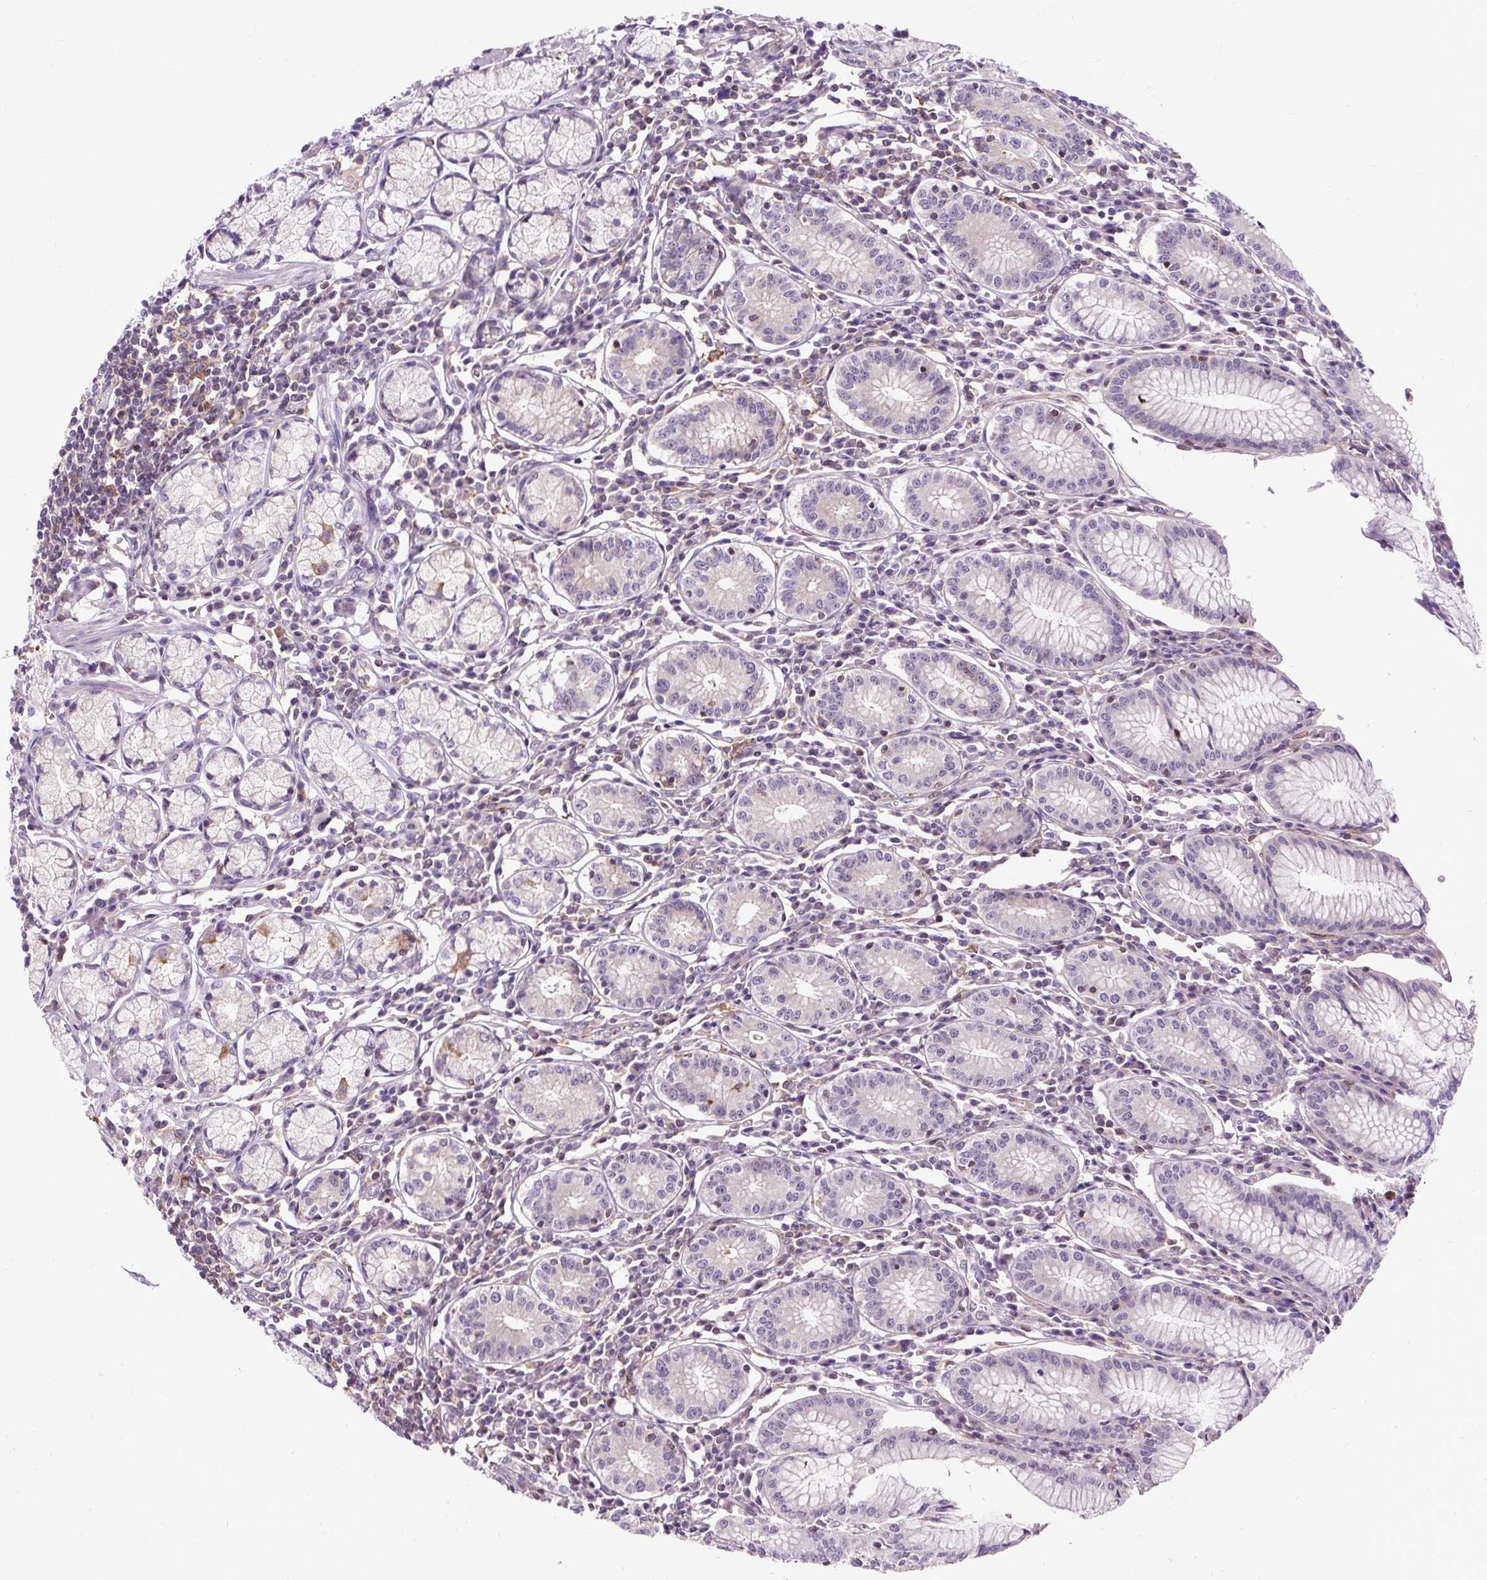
{"staining": {"intensity": "moderate", "quantity": "25%-75%", "location": "cytoplasmic/membranous"}, "tissue": "stomach", "cell_type": "Glandular cells", "image_type": "normal", "snomed": [{"axis": "morphology", "description": "Normal tissue, NOS"}, {"axis": "topography", "description": "Stomach"}], "caption": "DAB immunohistochemical staining of unremarkable human stomach demonstrates moderate cytoplasmic/membranous protein positivity in about 25%-75% of glandular cells.", "gene": "PCDHGB3", "patient": {"sex": "male", "age": 55}}